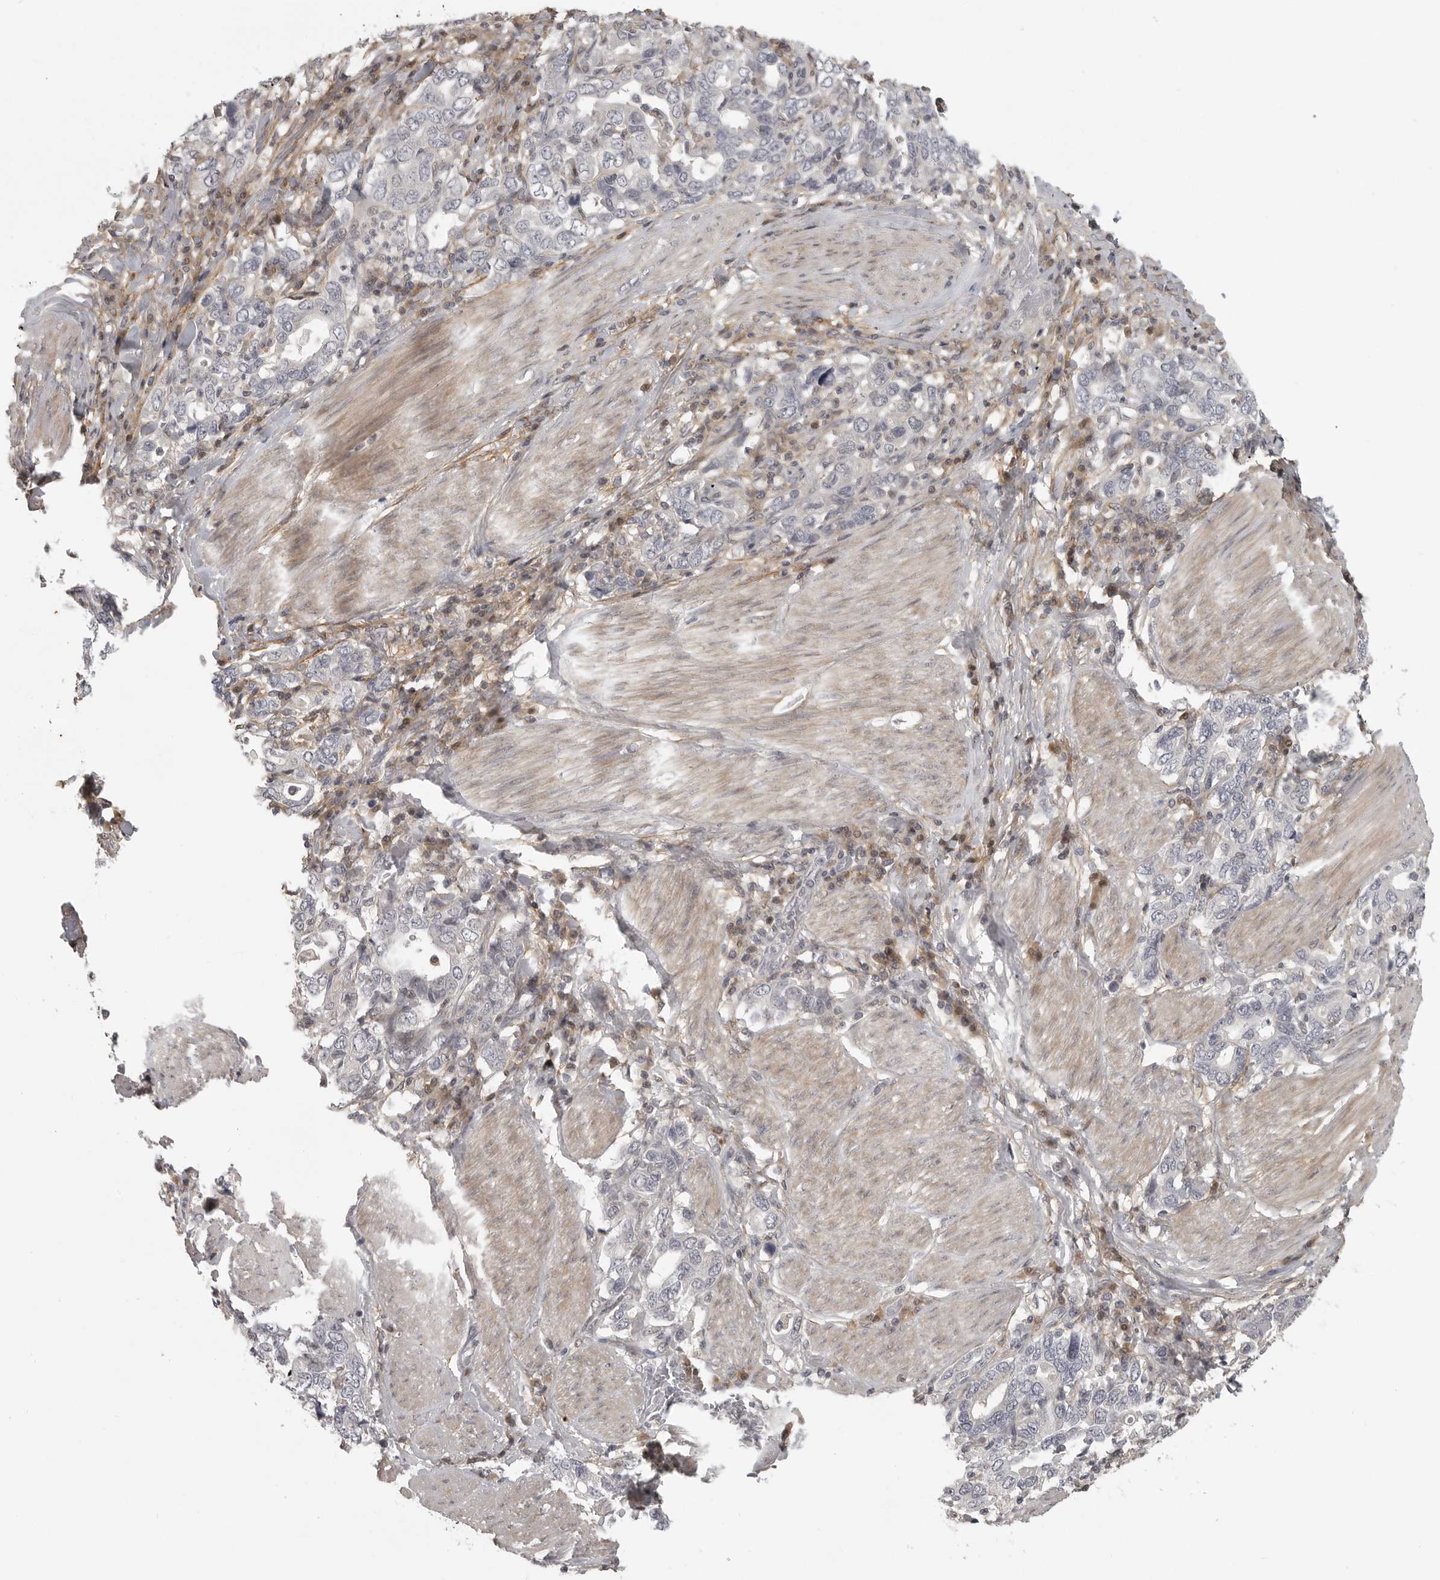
{"staining": {"intensity": "negative", "quantity": "none", "location": "none"}, "tissue": "stomach cancer", "cell_type": "Tumor cells", "image_type": "cancer", "snomed": [{"axis": "morphology", "description": "Adenocarcinoma, NOS"}, {"axis": "topography", "description": "Stomach, upper"}], "caption": "A high-resolution photomicrograph shows immunohistochemistry staining of stomach adenocarcinoma, which reveals no significant positivity in tumor cells.", "gene": "UROD", "patient": {"sex": "male", "age": 62}}